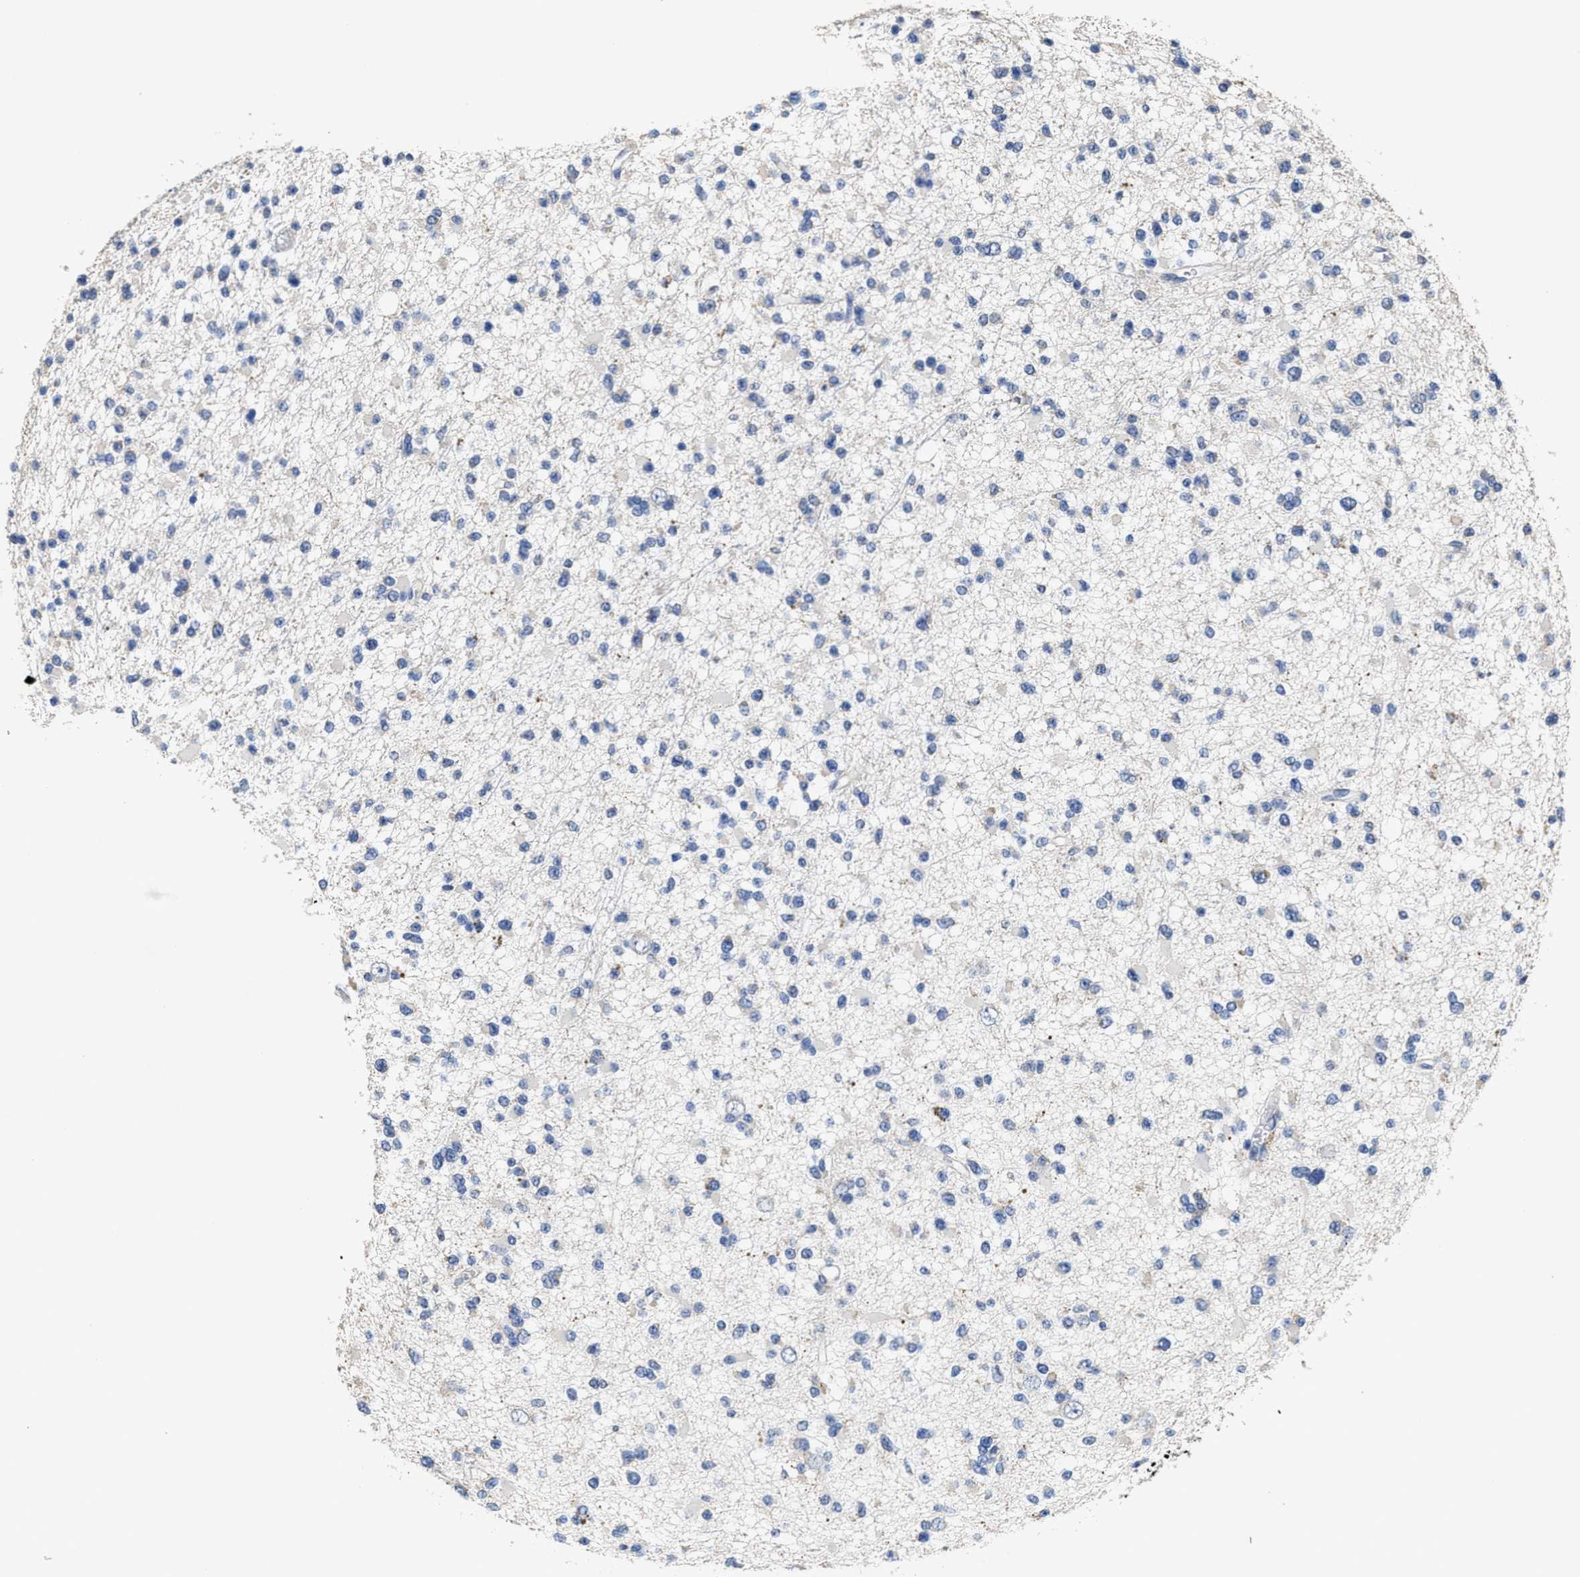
{"staining": {"intensity": "negative", "quantity": "none", "location": "none"}, "tissue": "glioma", "cell_type": "Tumor cells", "image_type": "cancer", "snomed": [{"axis": "morphology", "description": "Glioma, malignant, Low grade"}, {"axis": "topography", "description": "Brain"}], "caption": "A photomicrograph of glioma stained for a protein demonstrates no brown staining in tumor cells.", "gene": "ZFAT", "patient": {"sex": "female", "age": 22}}